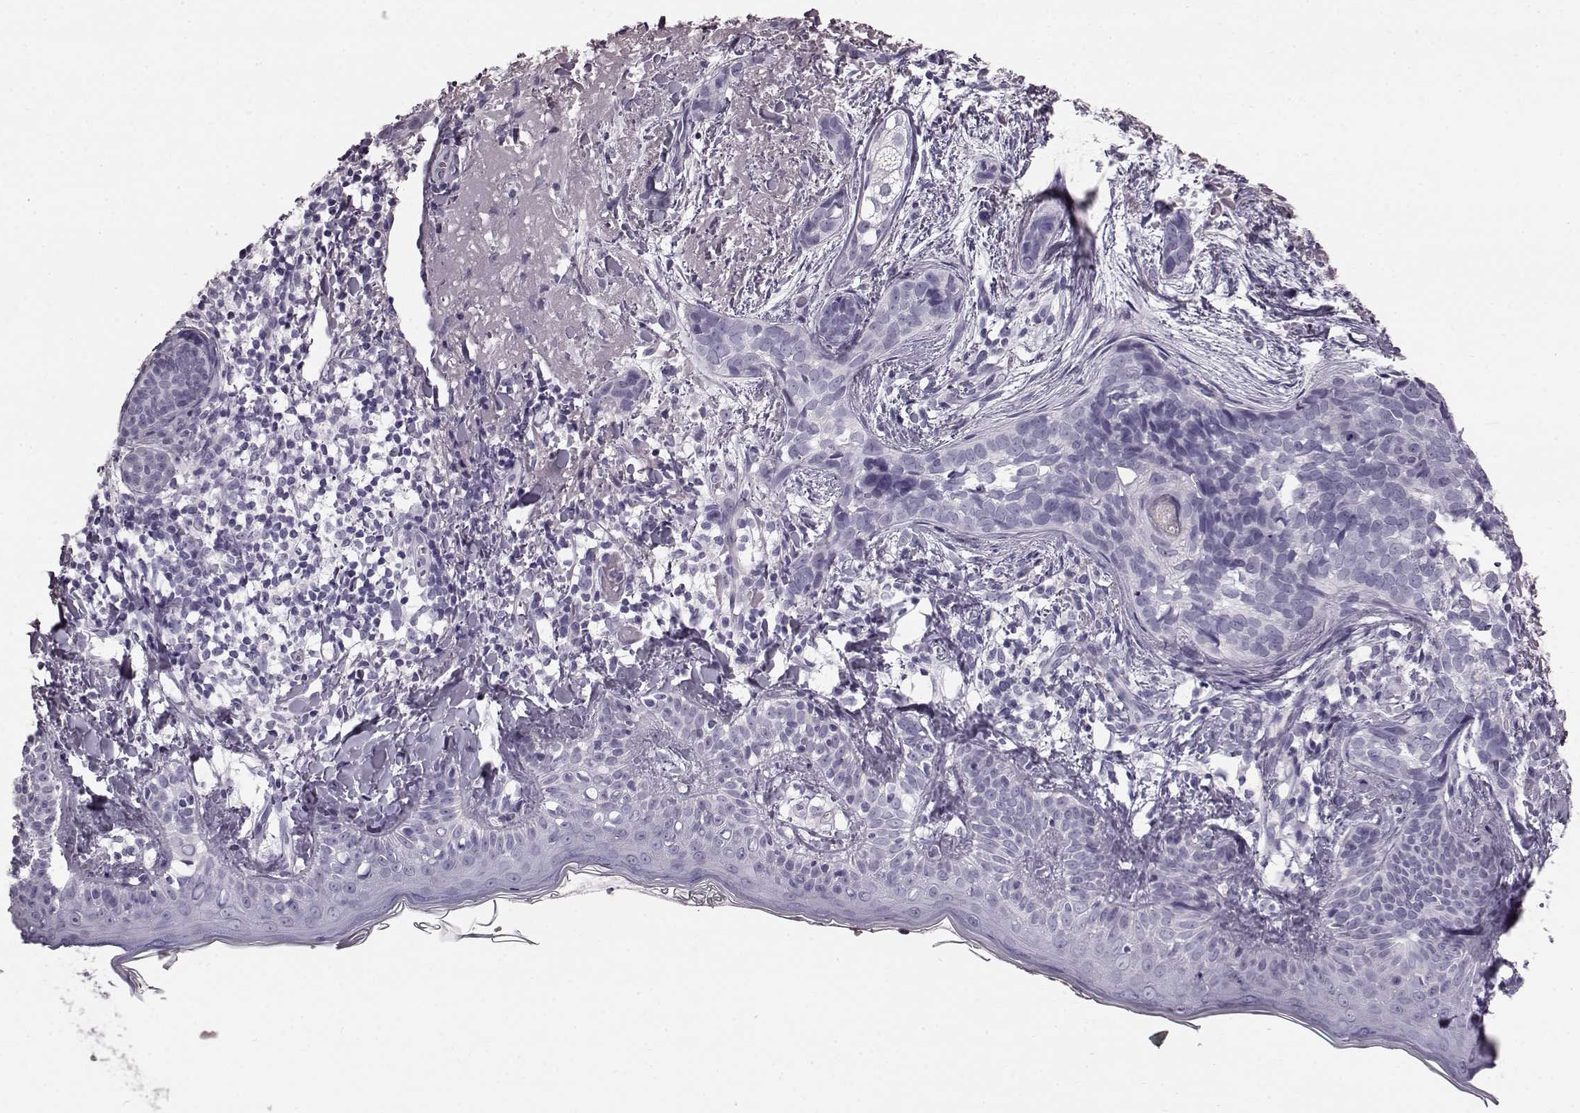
{"staining": {"intensity": "negative", "quantity": "none", "location": "none"}, "tissue": "skin cancer", "cell_type": "Tumor cells", "image_type": "cancer", "snomed": [{"axis": "morphology", "description": "Basal cell carcinoma"}, {"axis": "topography", "description": "Skin"}], "caption": "Photomicrograph shows no significant protein positivity in tumor cells of basal cell carcinoma (skin).", "gene": "TCHHL1", "patient": {"sex": "male", "age": 87}}